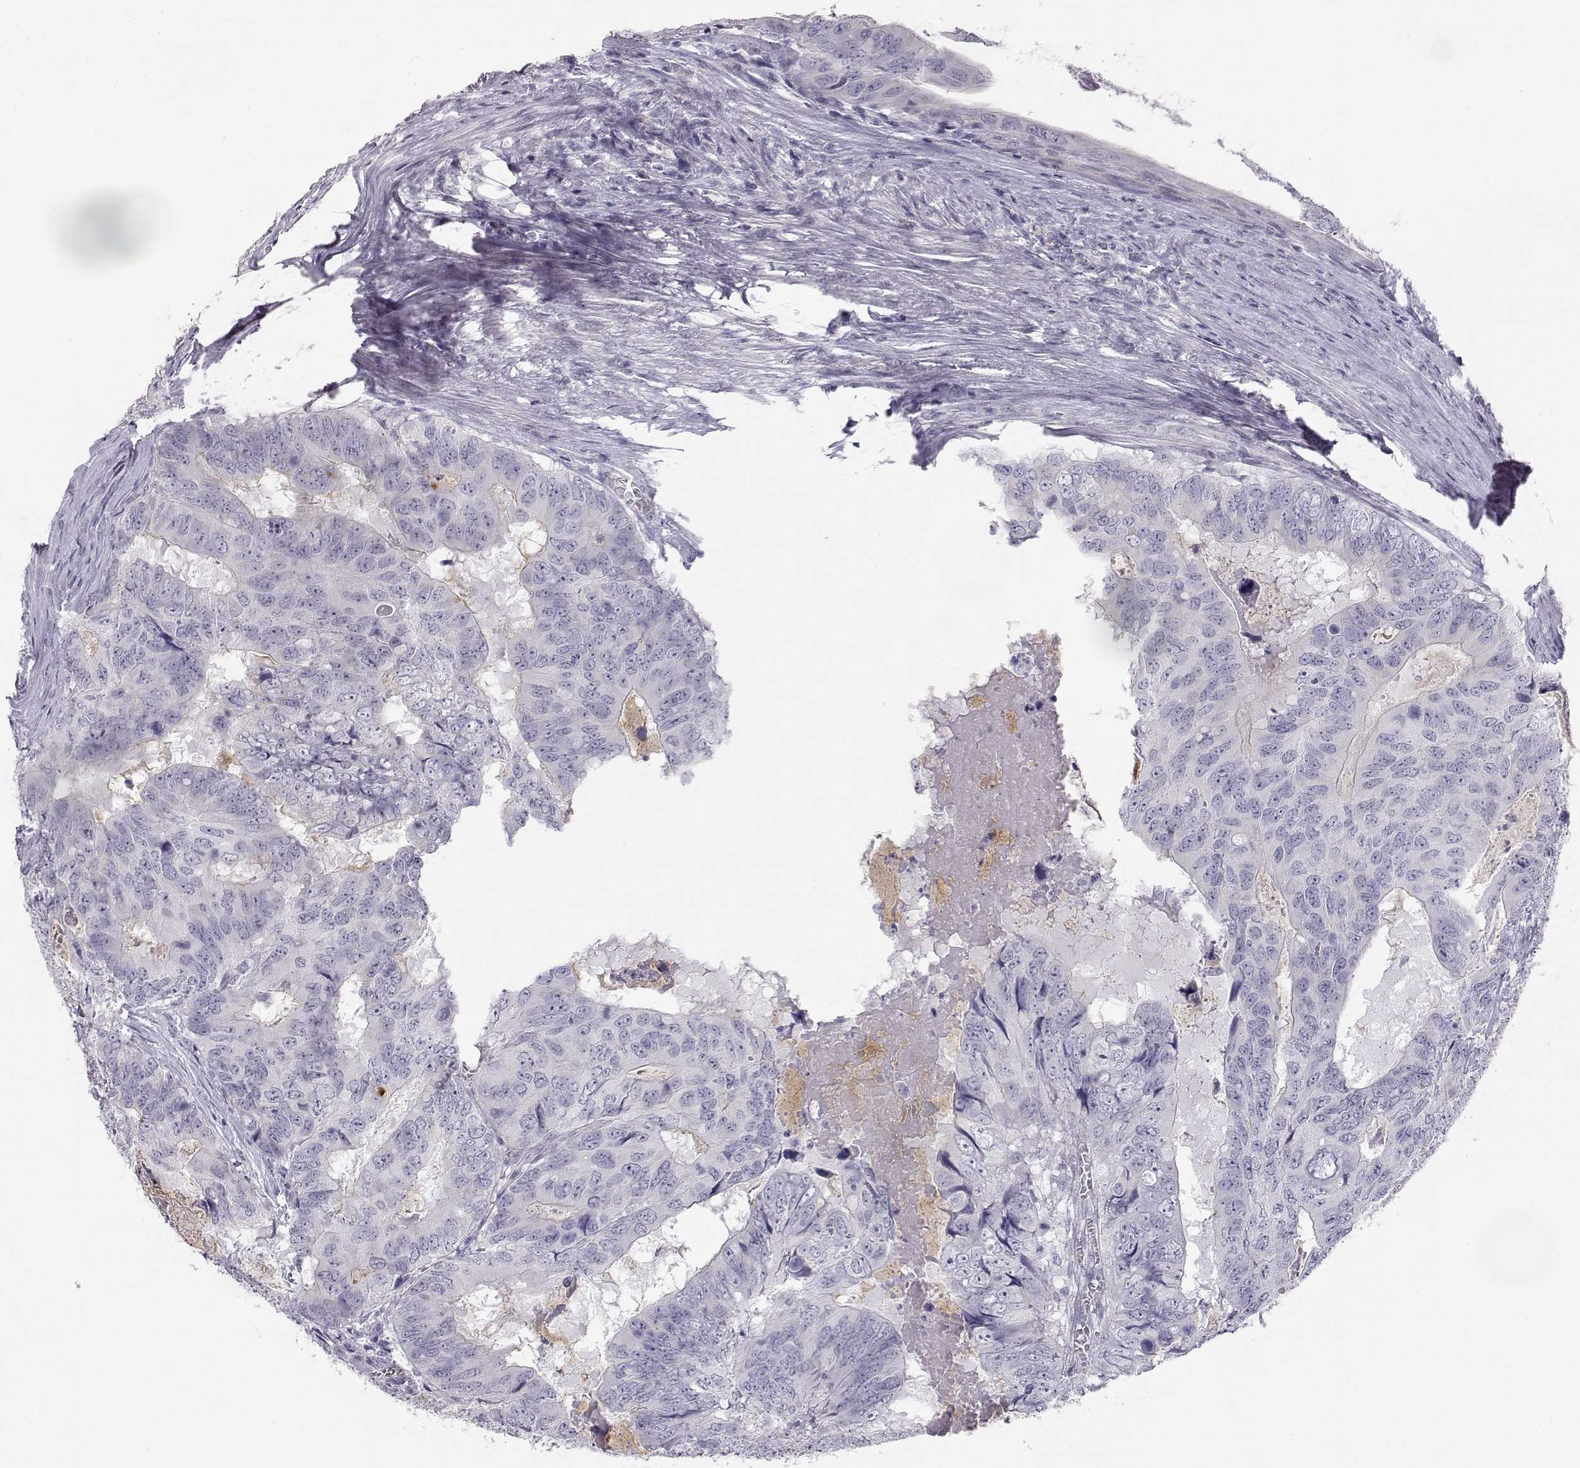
{"staining": {"intensity": "negative", "quantity": "none", "location": "none"}, "tissue": "colorectal cancer", "cell_type": "Tumor cells", "image_type": "cancer", "snomed": [{"axis": "morphology", "description": "Adenocarcinoma, NOS"}, {"axis": "topography", "description": "Colon"}], "caption": "Immunohistochemical staining of colorectal adenocarcinoma shows no significant positivity in tumor cells.", "gene": "MYCBPAP", "patient": {"sex": "male", "age": 79}}